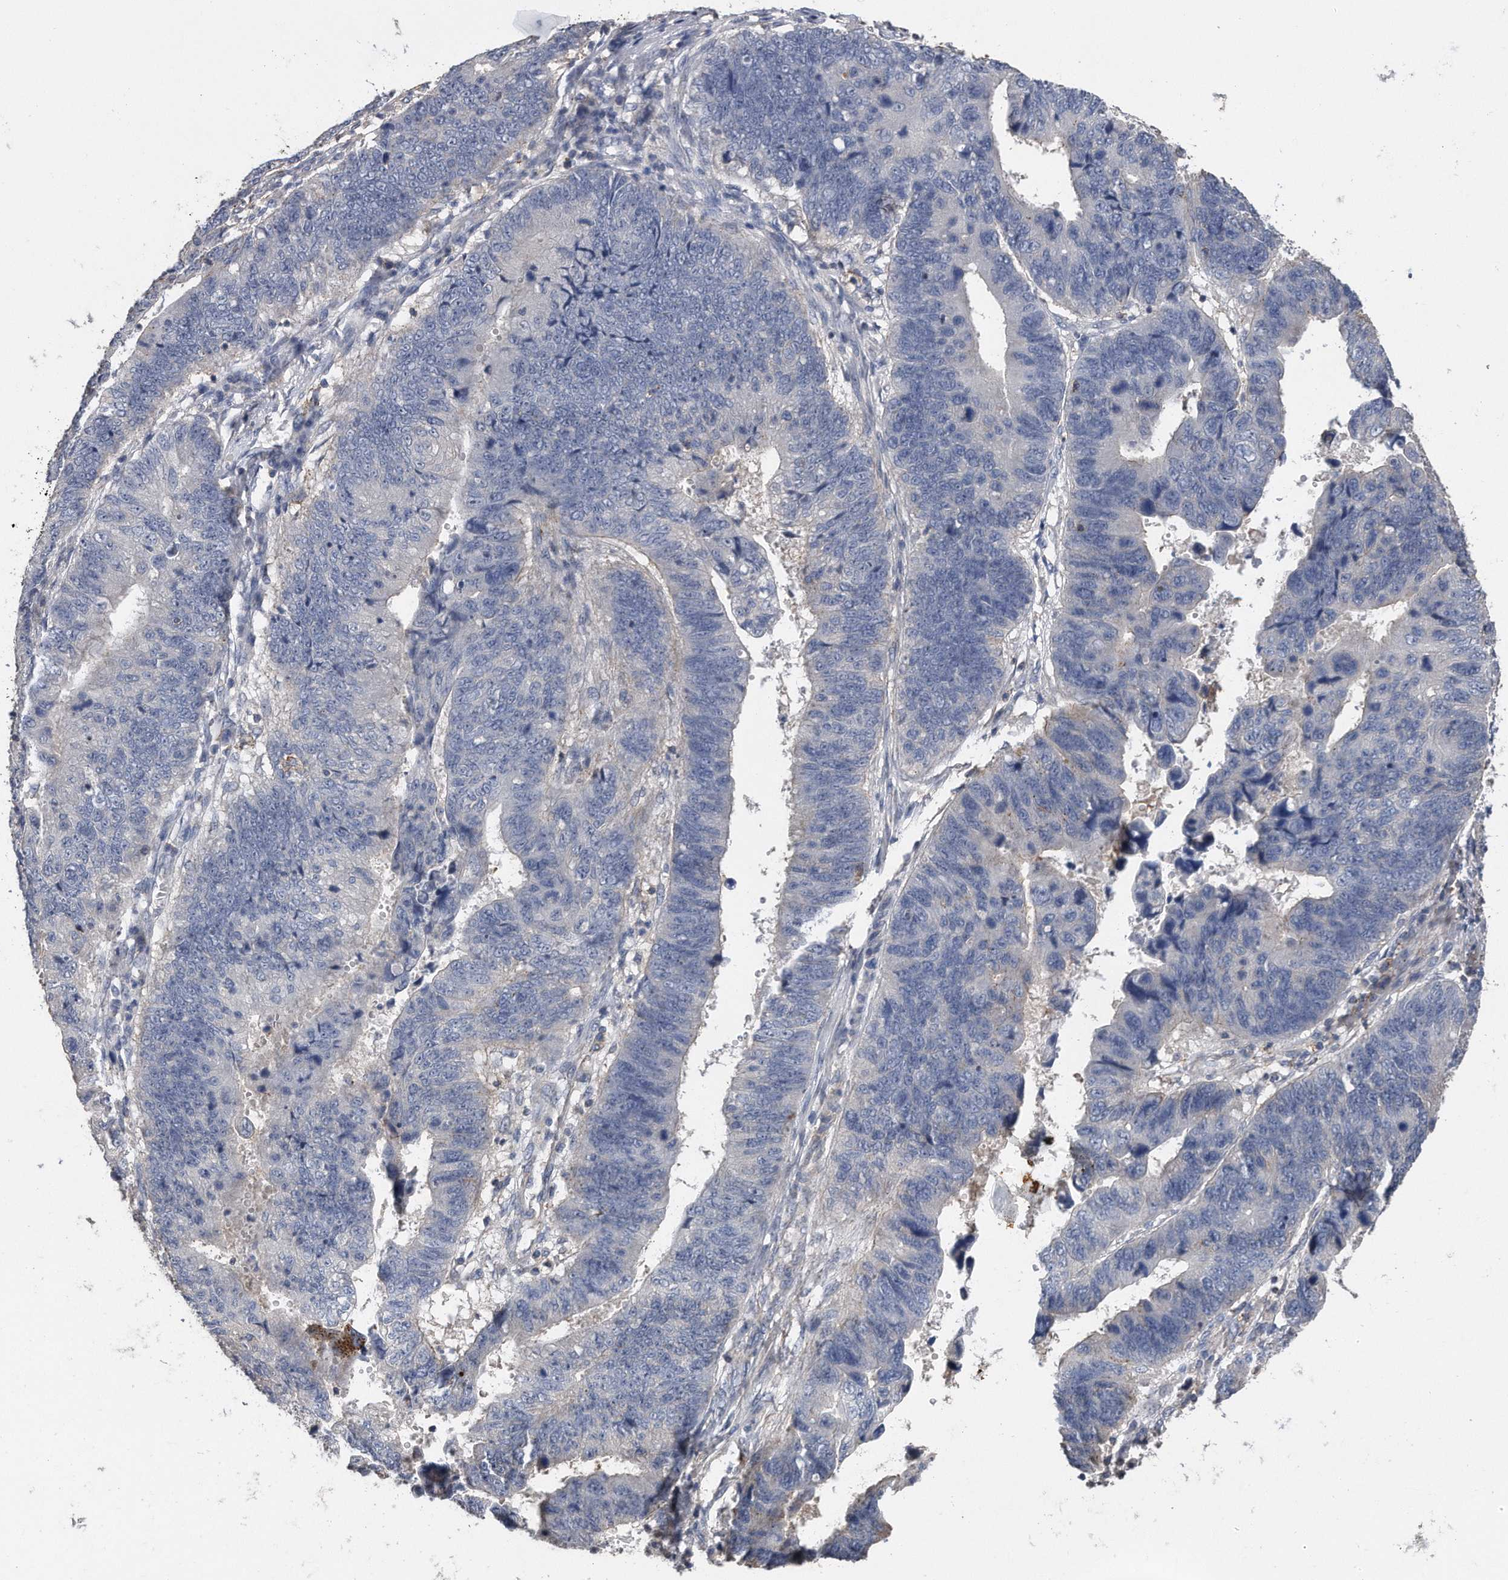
{"staining": {"intensity": "negative", "quantity": "none", "location": "none"}, "tissue": "stomach cancer", "cell_type": "Tumor cells", "image_type": "cancer", "snomed": [{"axis": "morphology", "description": "Adenocarcinoma, NOS"}, {"axis": "topography", "description": "Stomach"}], "caption": "DAB (3,3'-diaminobenzidine) immunohistochemical staining of stomach cancer (adenocarcinoma) reveals no significant positivity in tumor cells. (Stains: DAB (3,3'-diaminobenzidine) immunohistochemistry with hematoxylin counter stain, Microscopy: brightfield microscopy at high magnification).", "gene": "KCND3", "patient": {"sex": "male", "age": 59}}